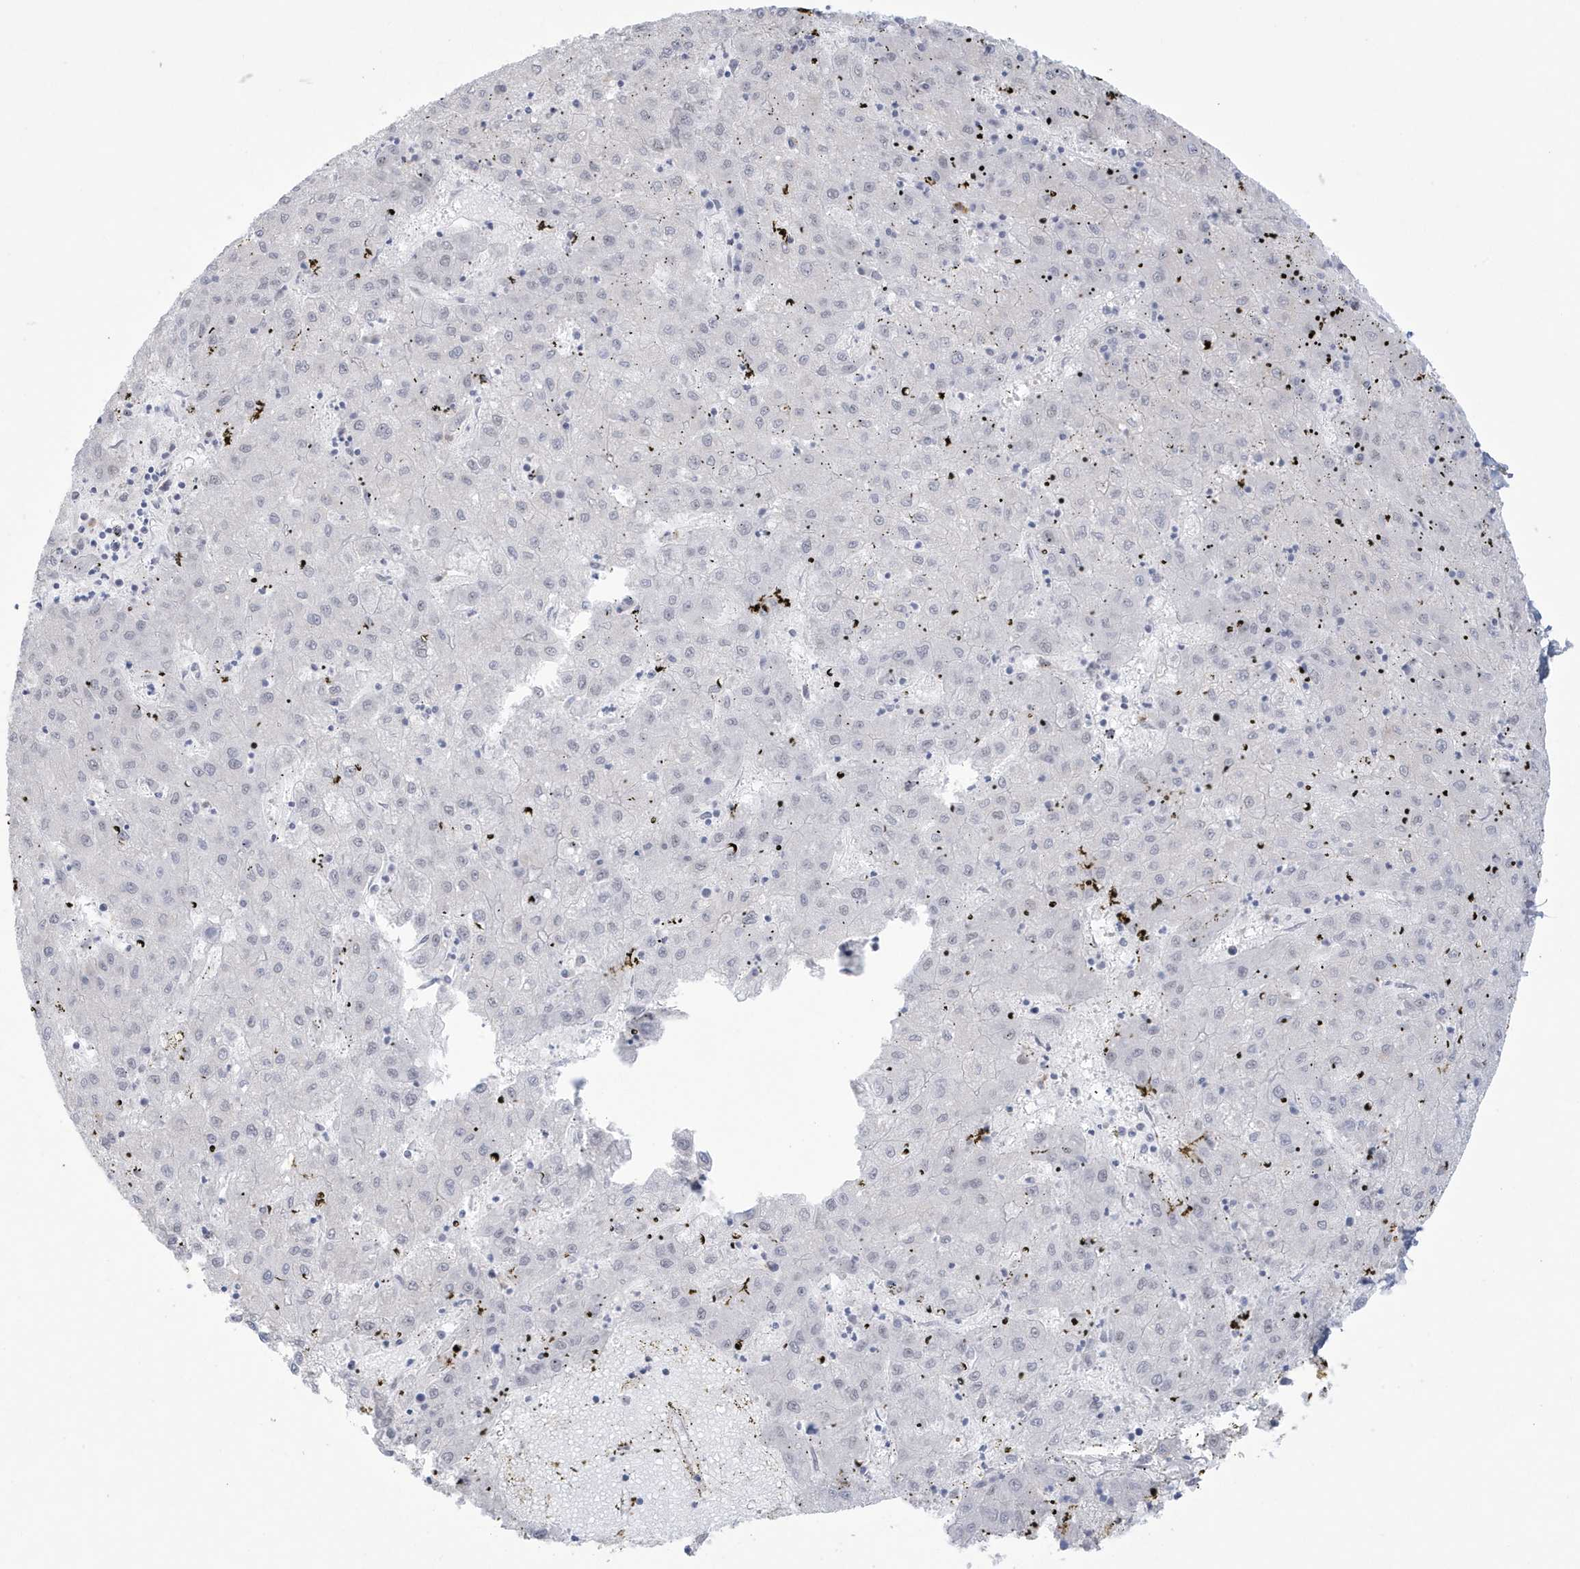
{"staining": {"intensity": "negative", "quantity": "none", "location": "none"}, "tissue": "liver cancer", "cell_type": "Tumor cells", "image_type": "cancer", "snomed": [{"axis": "morphology", "description": "Carcinoma, Hepatocellular, NOS"}, {"axis": "topography", "description": "Liver"}], "caption": "This is an IHC histopathology image of liver cancer. There is no positivity in tumor cells.", "gene": "HERC6", "patient": {"sex": "male", "age": 72}}